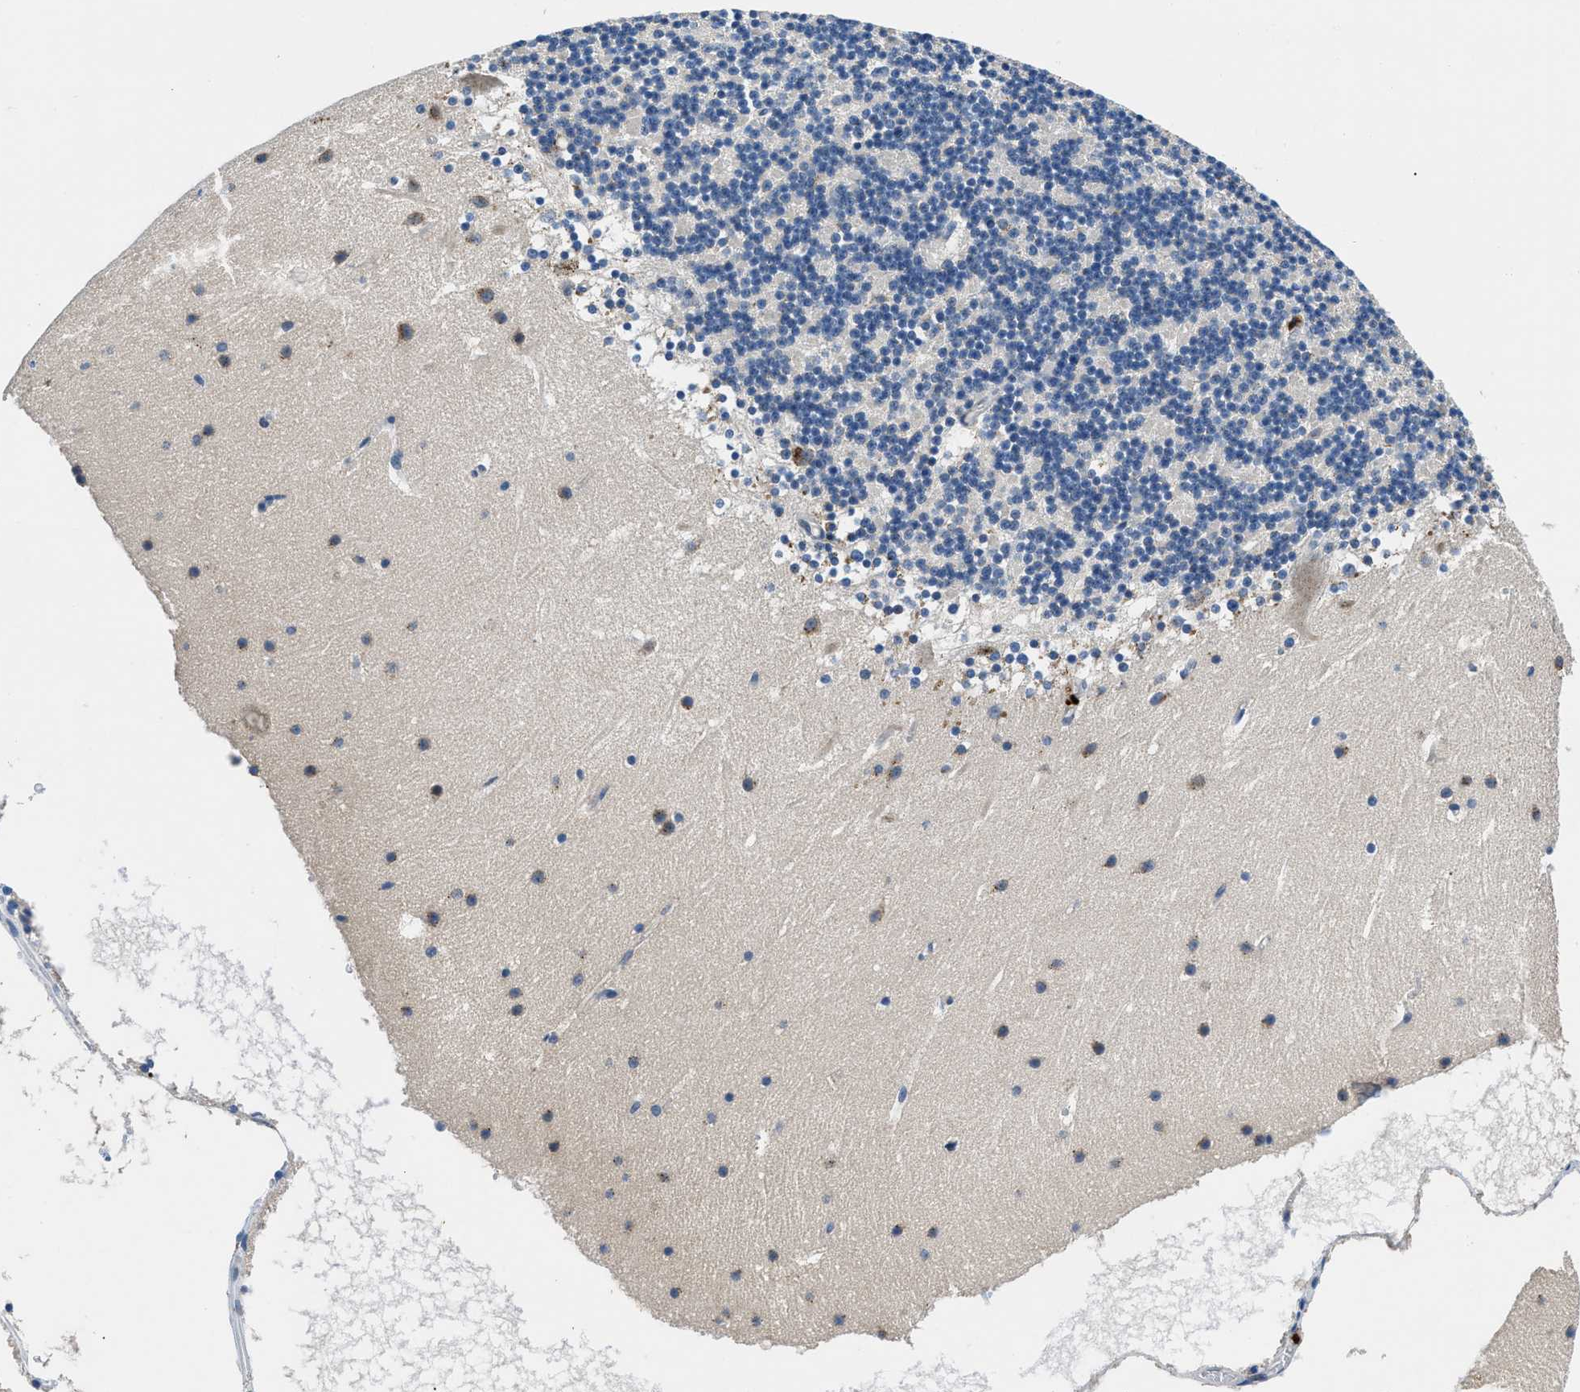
{"staining": {"intensity": "moderate", "quantity": "<25%", "location": "cytoplasmic/membranous"}, "tissue": "cerebellum", "cell_type": "Cells in granular layer", "image_type": "normal", "snomed": [{"axis": "morphology", "description": "Normal tissue, NOS"}, {"axis": "topography", "description": "Cerebellum"}], "caption": "Approximately <25% of cells in granular layer in benign human cerebellum reveal moderate cytoplasmic/membranous protein expression as visualized by brown immunohistochemical staining.", "gene": "ADGRE3", "patient": {"sex": "male", "age": 45}}